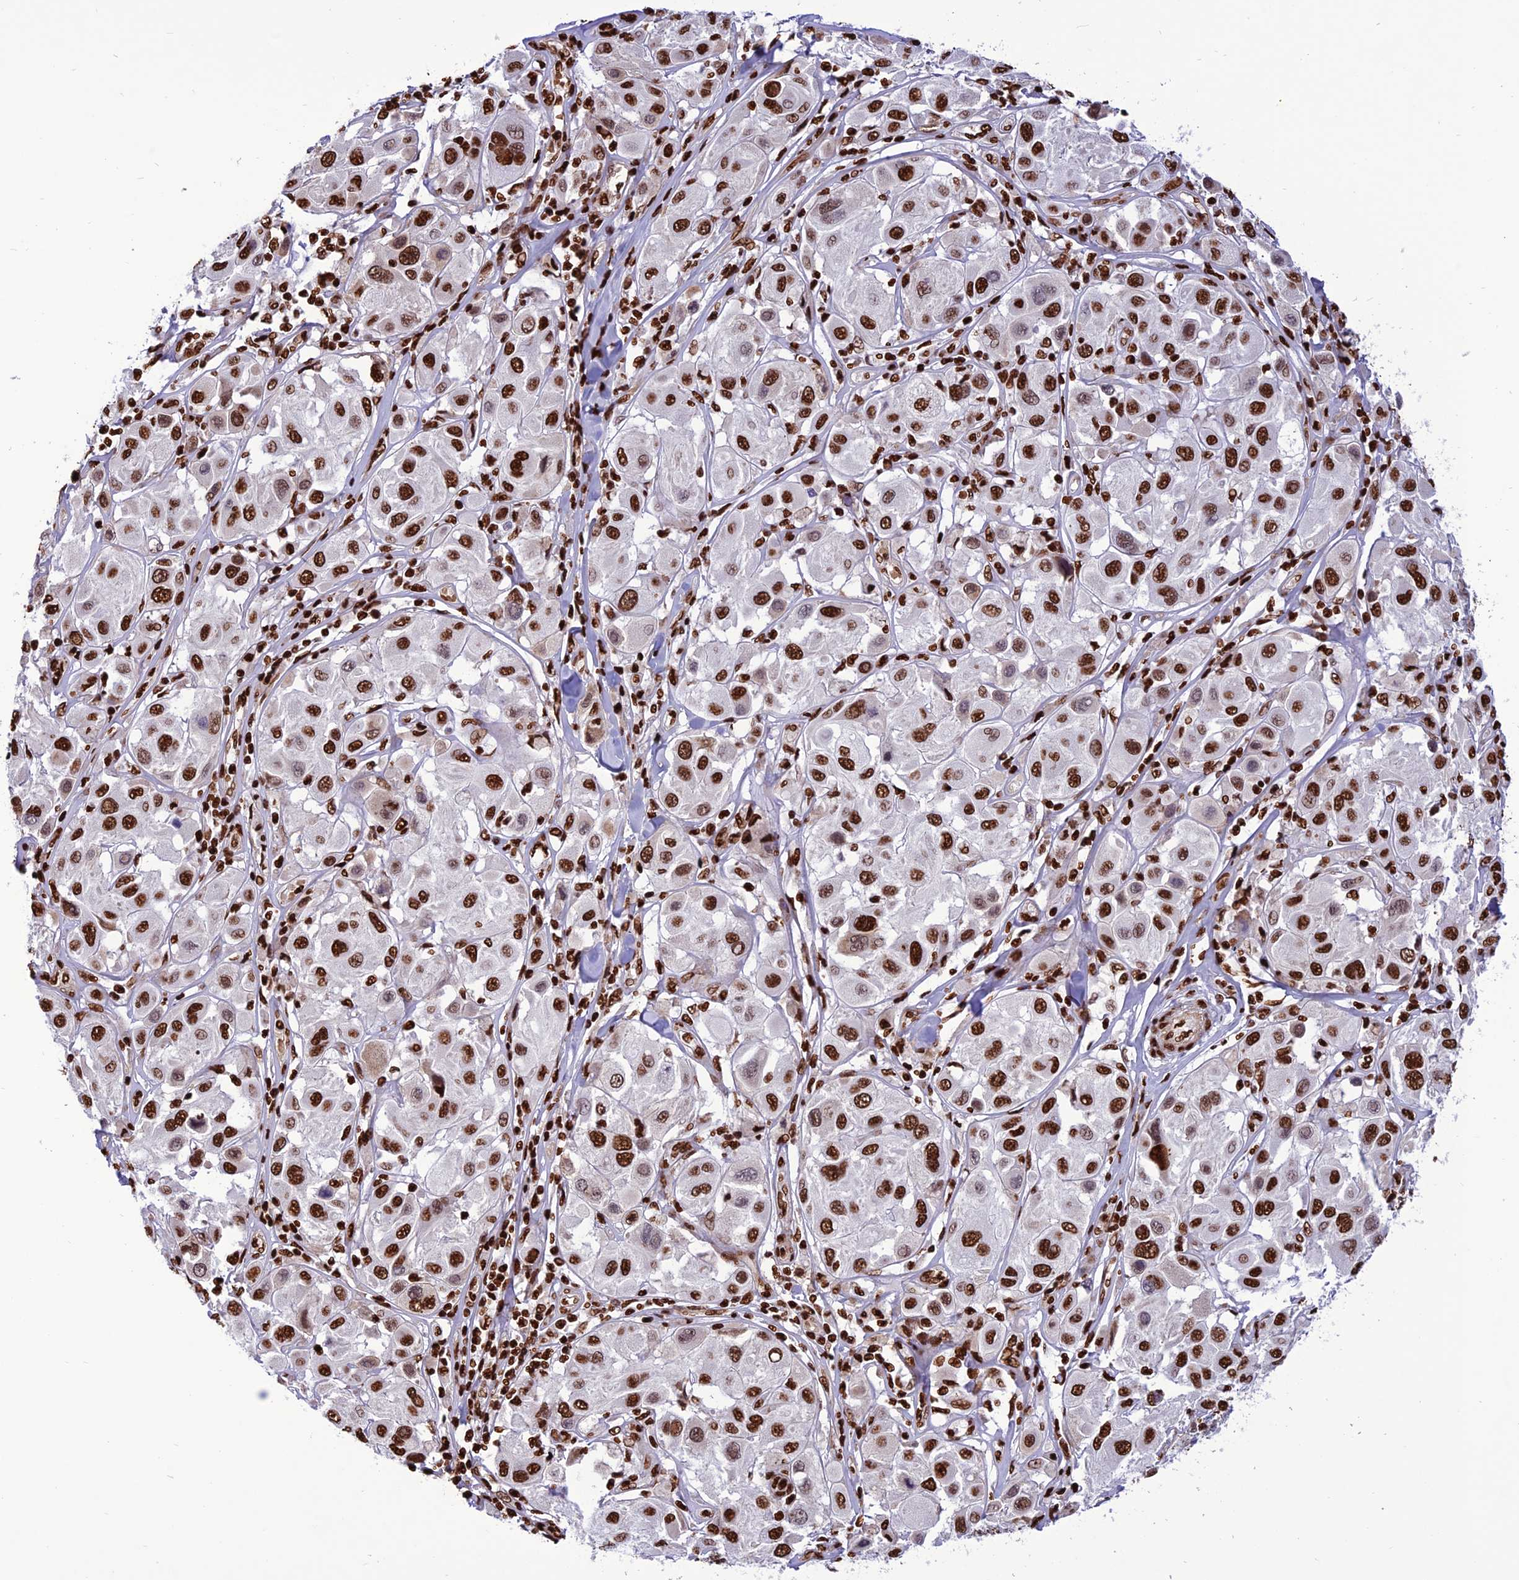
{"staining": {"intensity": "strong", "quantity": ">75%", "location": "nuclear"}, "tissue": "melanoma", "cell_type": "Tumor cells", "image_type": "cancer", "snomed": [{"axis": "morphology", "description": "Malignant melanoma, Metastatic site"}, {"axis": "topography", "description": "Skin"}], "caption": "High-power microscopy captured an IHC micrograph of malignant melanoma (metastatic site), revealing strong nuclear positivity in approximately >75% of tumor cells.", "gene": "INO80E", "patient": {"sex": "male", "age": 41}}